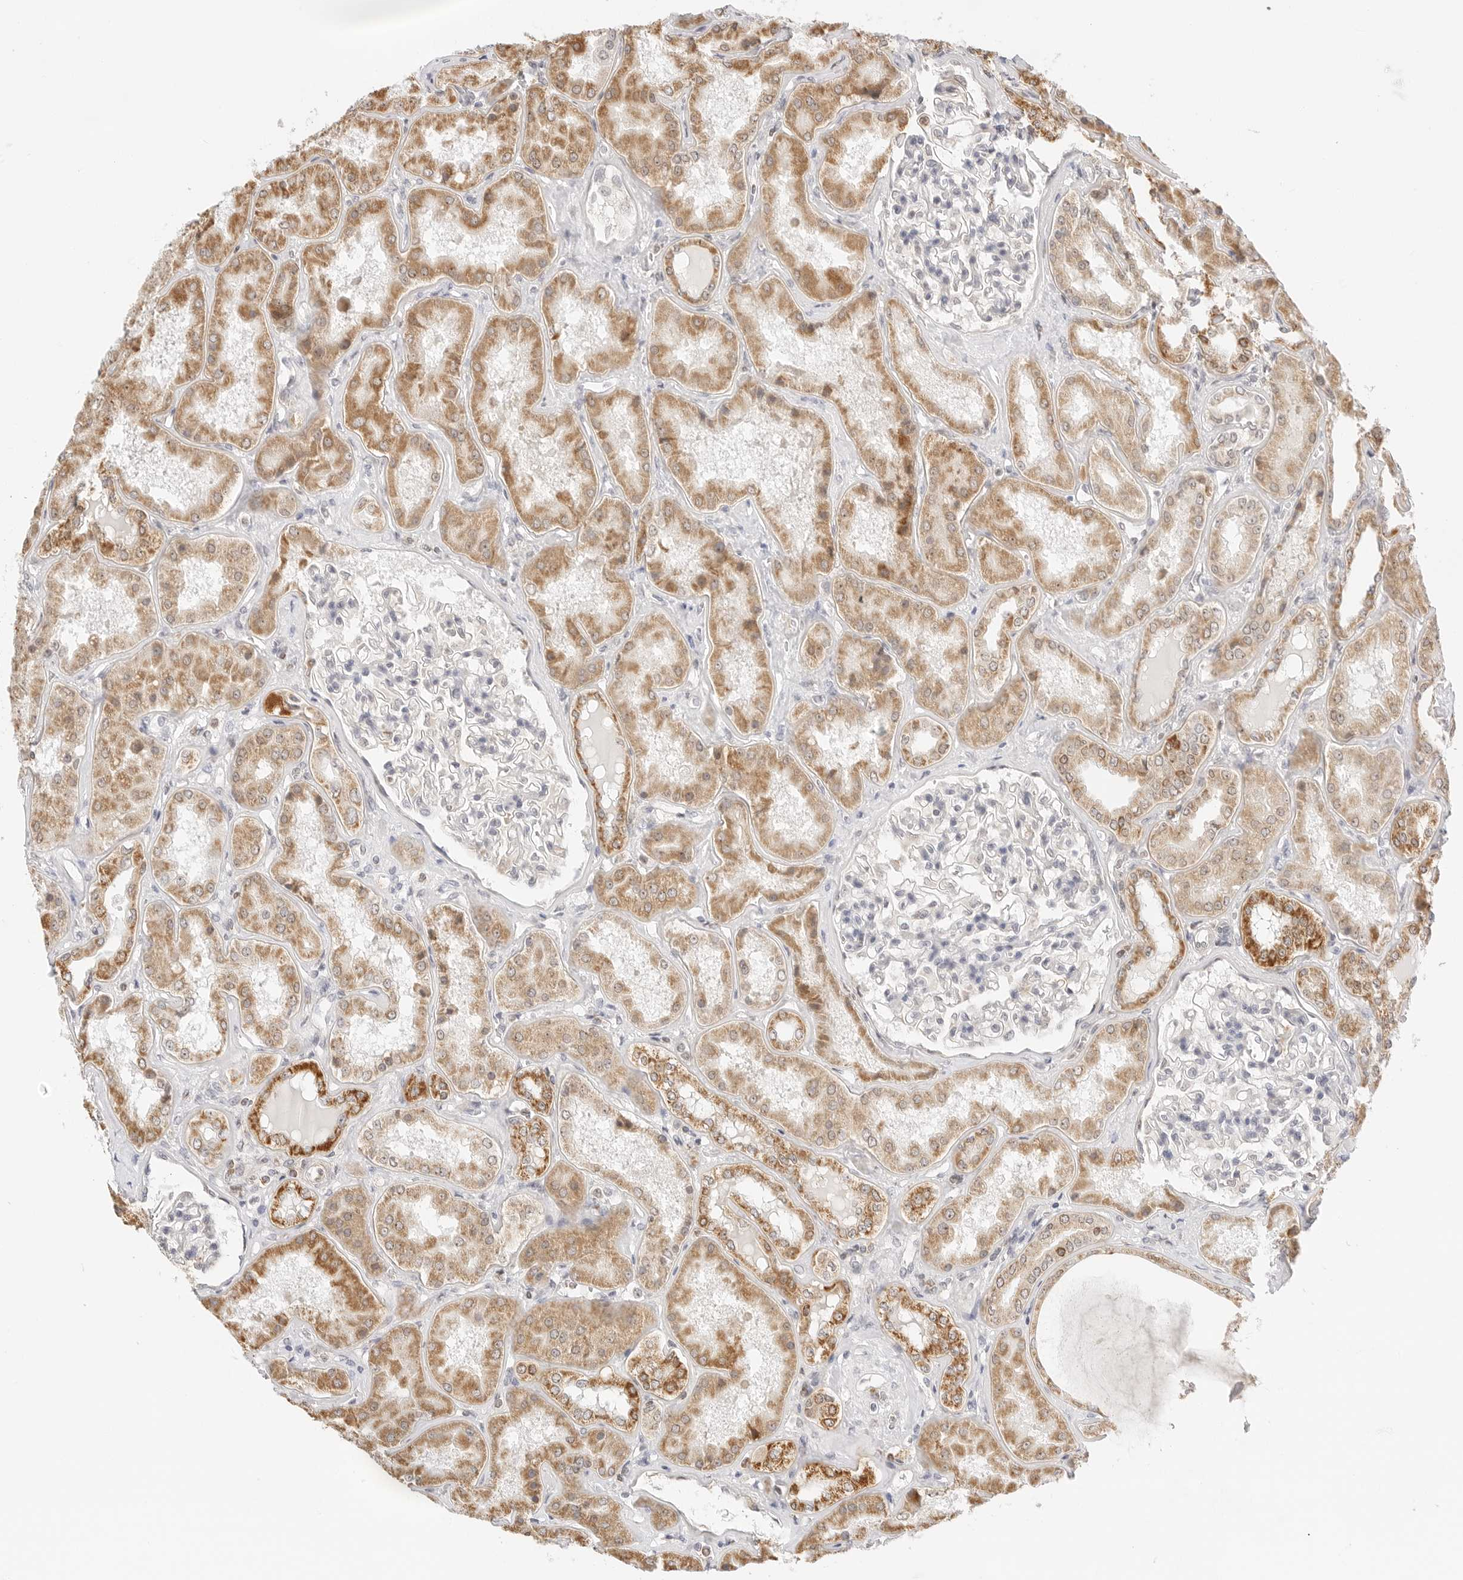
{"staining": {"intensity": "negative", "quantity": "none", "location": "none"}, "tissue": "kidney", "cell_type": "Cells in glomeruli", "image_type": "normal", "snomed": [{"axis": "morphology", "description": "Normal tissue, NOS"}, {"axis": "topography", "description": "Kidney"}], "caption": "The IHC histopathology image has no significant expression in cells in glomeruli of kidney. (IHC, brightfield microscopy, high magnification).", "gene": "GORAB", "patient": {"sex": "female", "age": 56}}